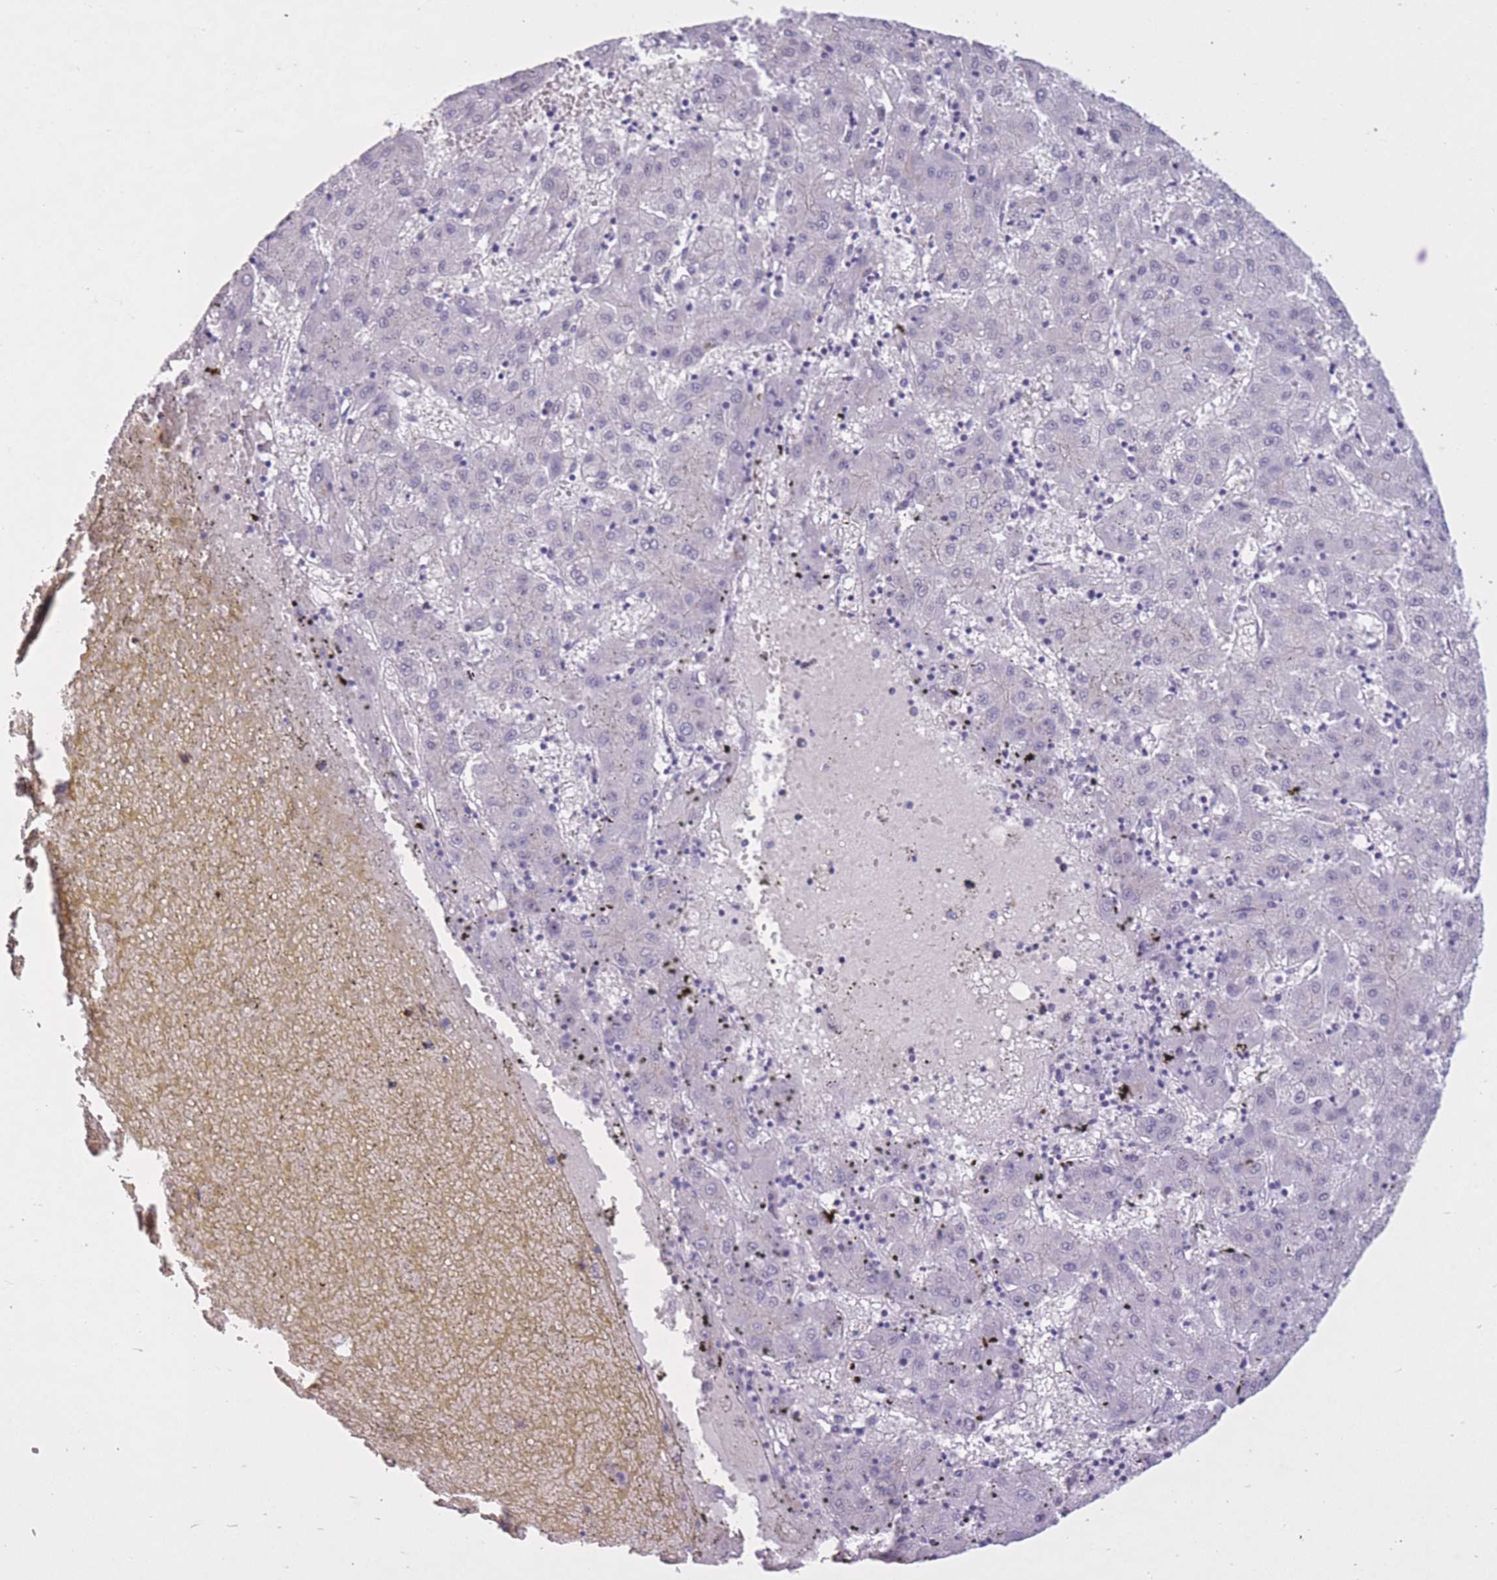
{"staining": {"intensity": "negative", "quantity": "none", "location": "none"}, "tissue": "liver cancer", "cell_type": "Tumor cells", "image_type": "cancer", "snomed": [{"axis": "morphology", "description": "Carcinoma, Hepatocellular, NOS"}, {"axis": "topography", "description": "Liver"}], "caption": "There is no significant positivity in tumor cells of liver hepatocellular carcinoma. (Stains: DAB immunohistochemistry (IHC) with hematoxylin counter stain, Microscopy: brightfield microscopy at high magnification).", "gene": "GOLGA6D", "patient": {"sex": "male", "age": 72}}